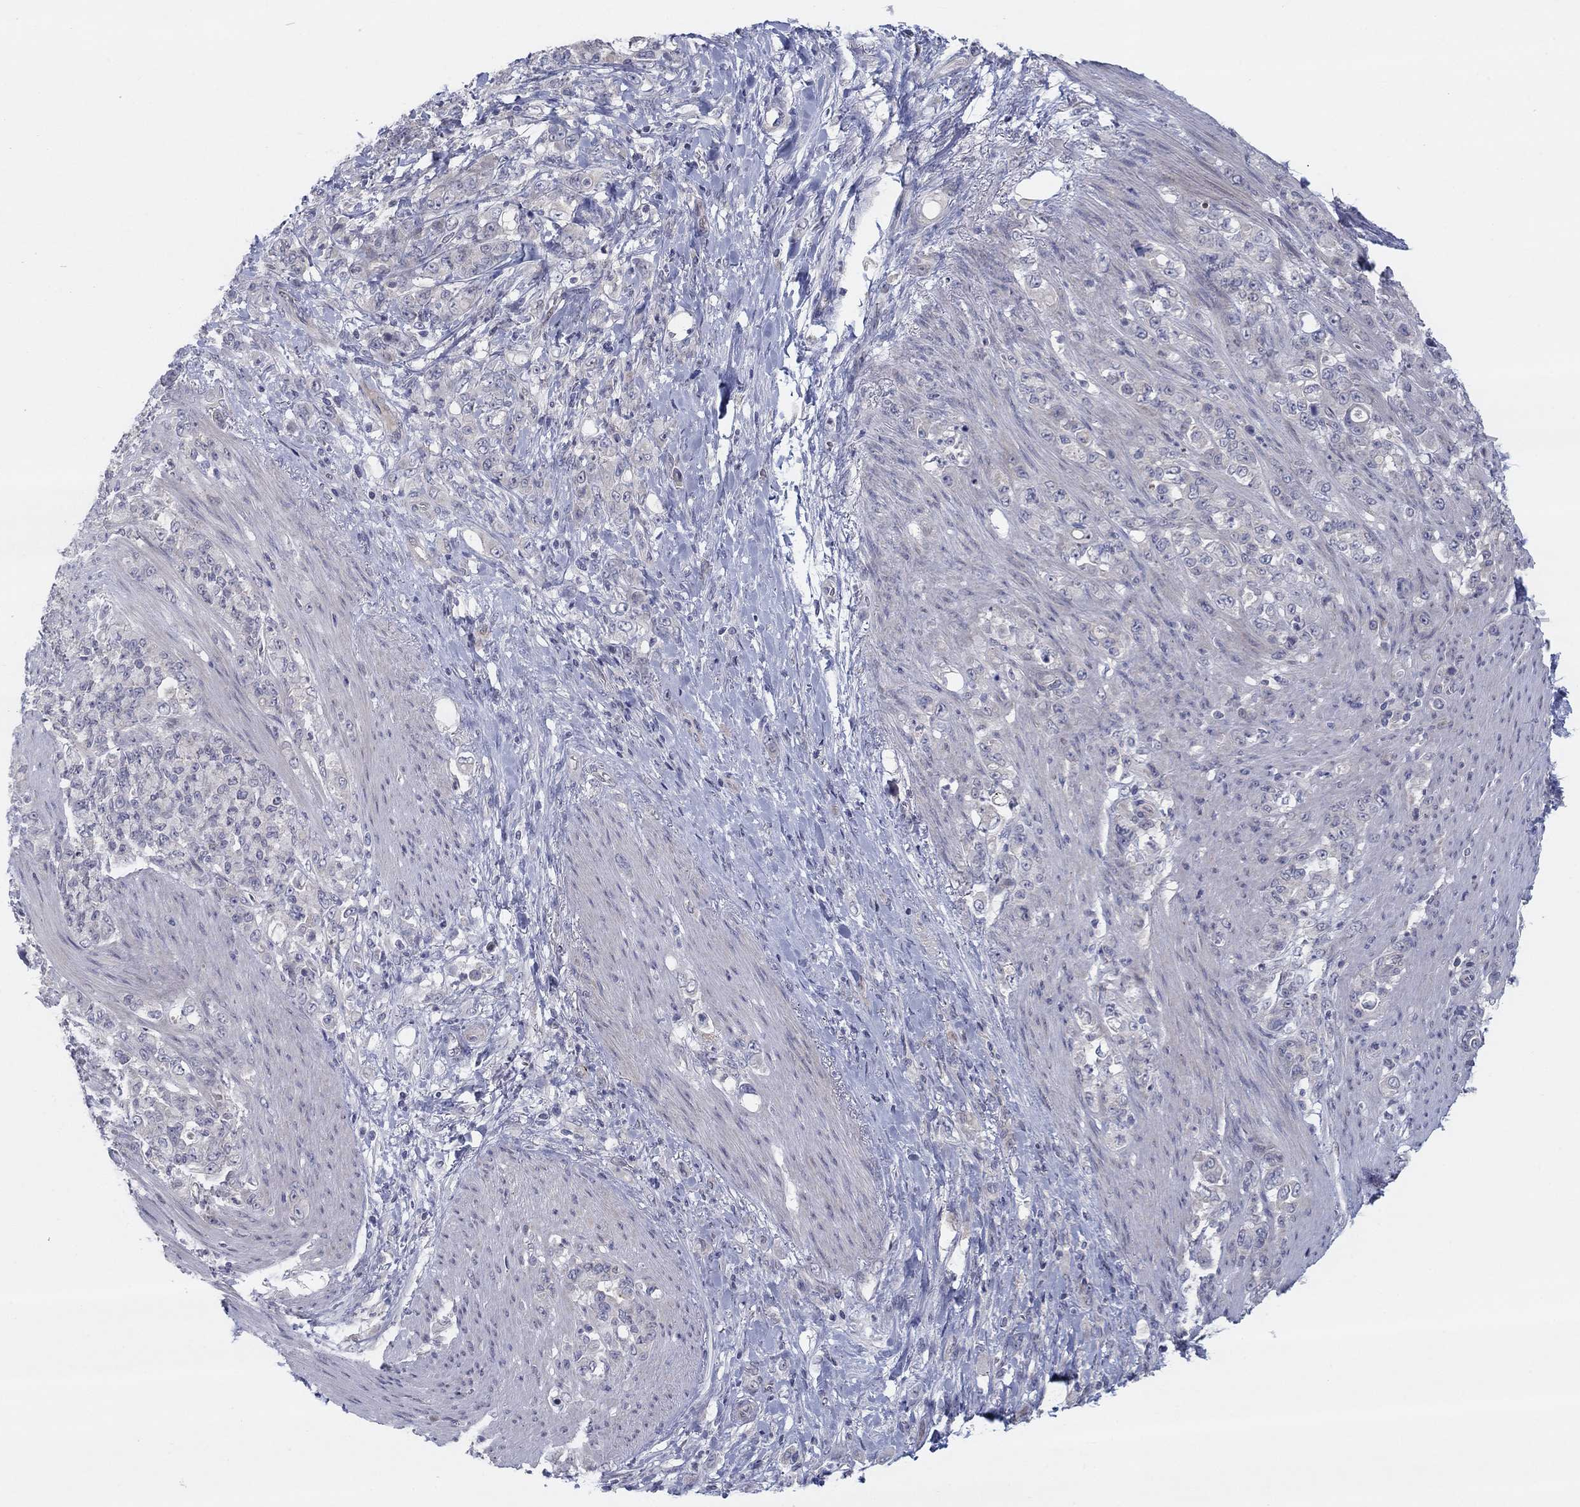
{"staining": {"intensity": "negative", "quantity": "none", "location": "none"}, "tissue": "stomach cancer", "cell_type": "Tumor cells", "image_type": "cancer", "snomed": [{"axis": "morphology", "description": "Adenocarcinoma, NOS"}, {"axis": "topography", "description": "Stomach"}], "caption": "IHC photomicrograph of neoplastic tissue: human stomach cancer stained with DAB reveals no significant protein staining in tumor cells.", "gene": "AMN1", "patient": {"sex": "female", "age": 79}}